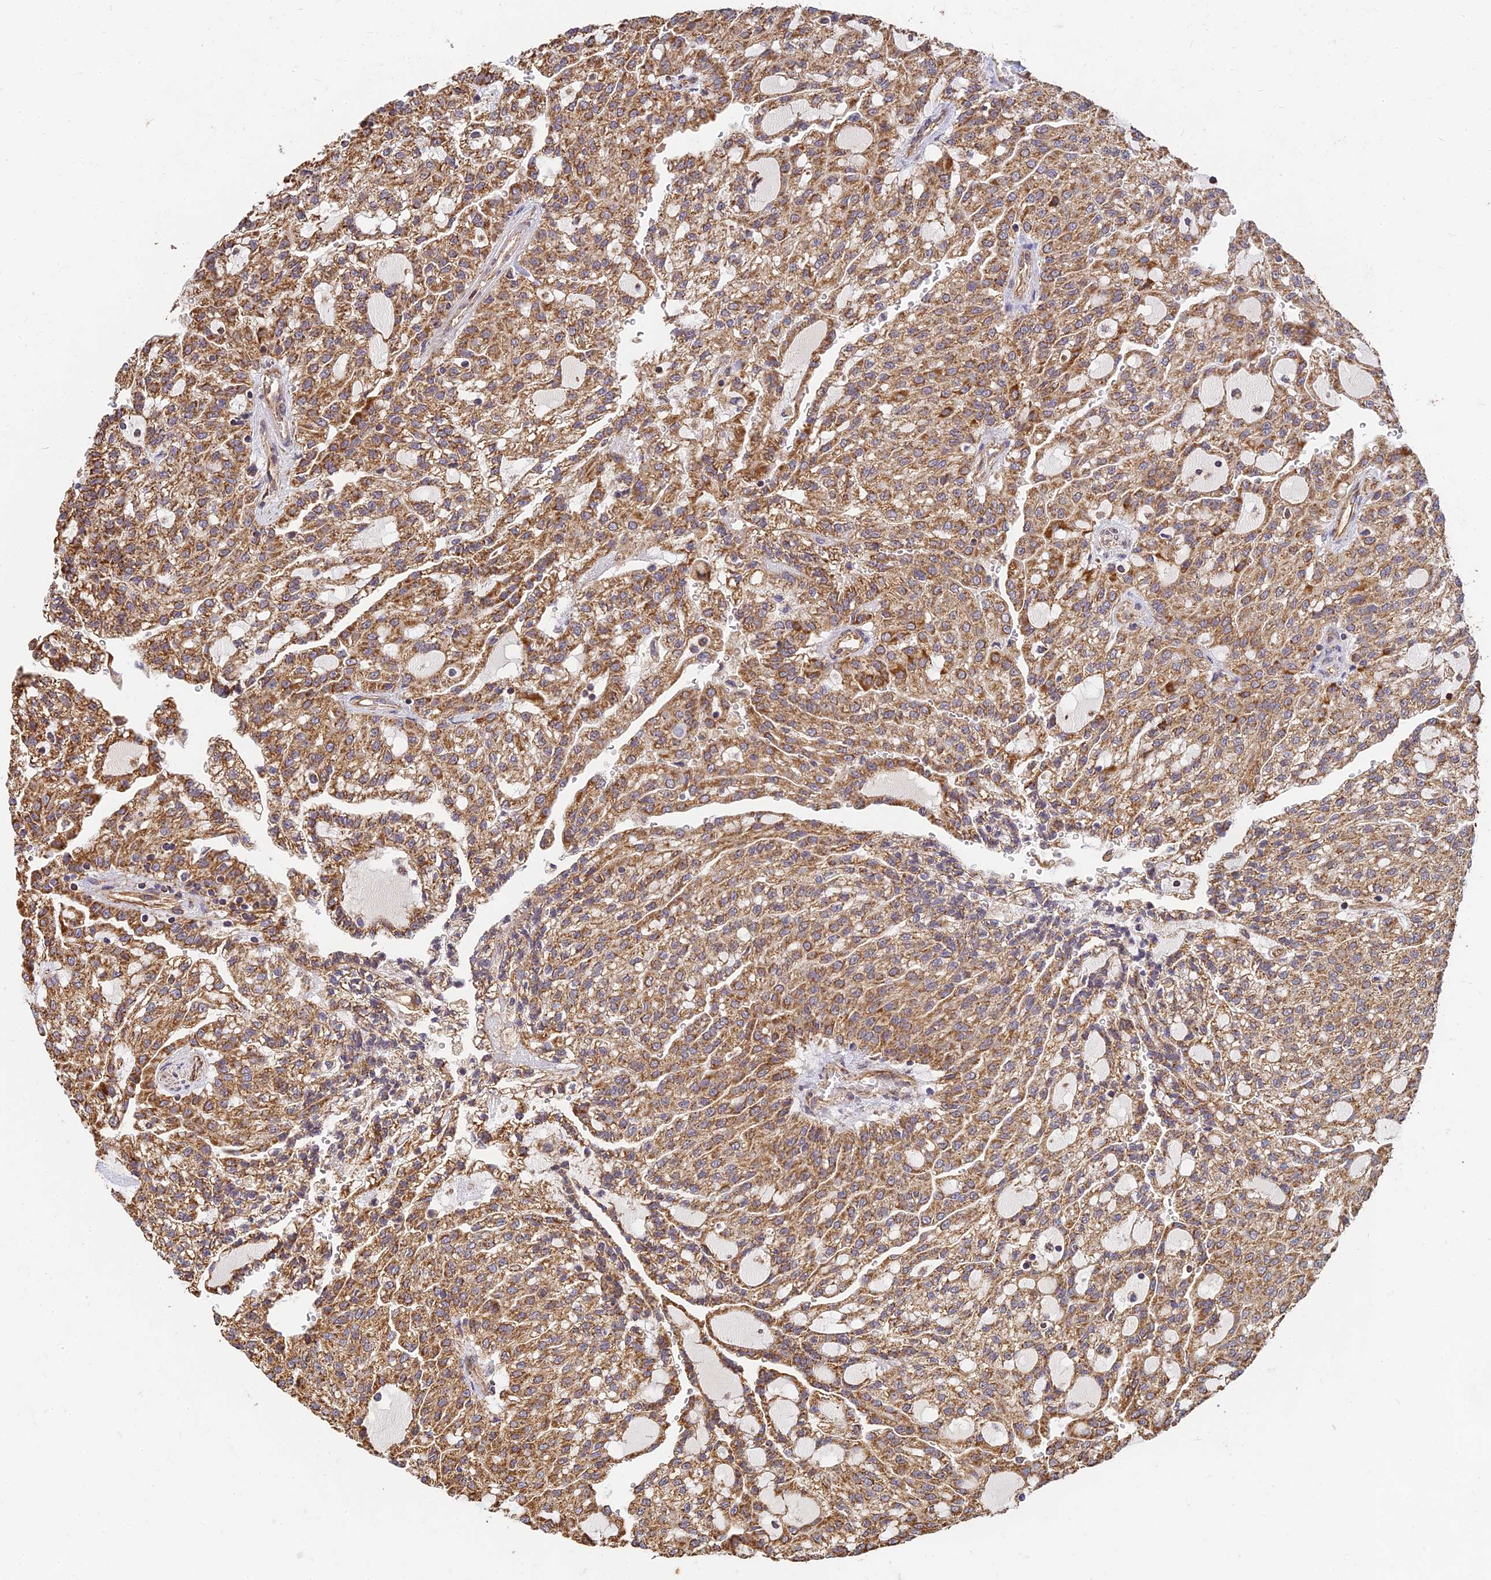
{"staining": {"intensity": "moderate", "quantity": ">75%", "location": "cytoplasmic/membranous"}, "tissue": "renal cancer", "cell_type": "Tumor cells", "image_type": "cancer", "snomed": [{"axis": "morphology", "description": "Adenocarcinoma, NOS"}, {"axis": "topography", "description": "Kidney"}], "caption": "Moderate cytoplasmic/membranous staining for a protein is seen in about >75% of tumor cells of renal cancer using IHC.", "gene": "DSTYK", "patient": {"sex": "male", "age": 63}}